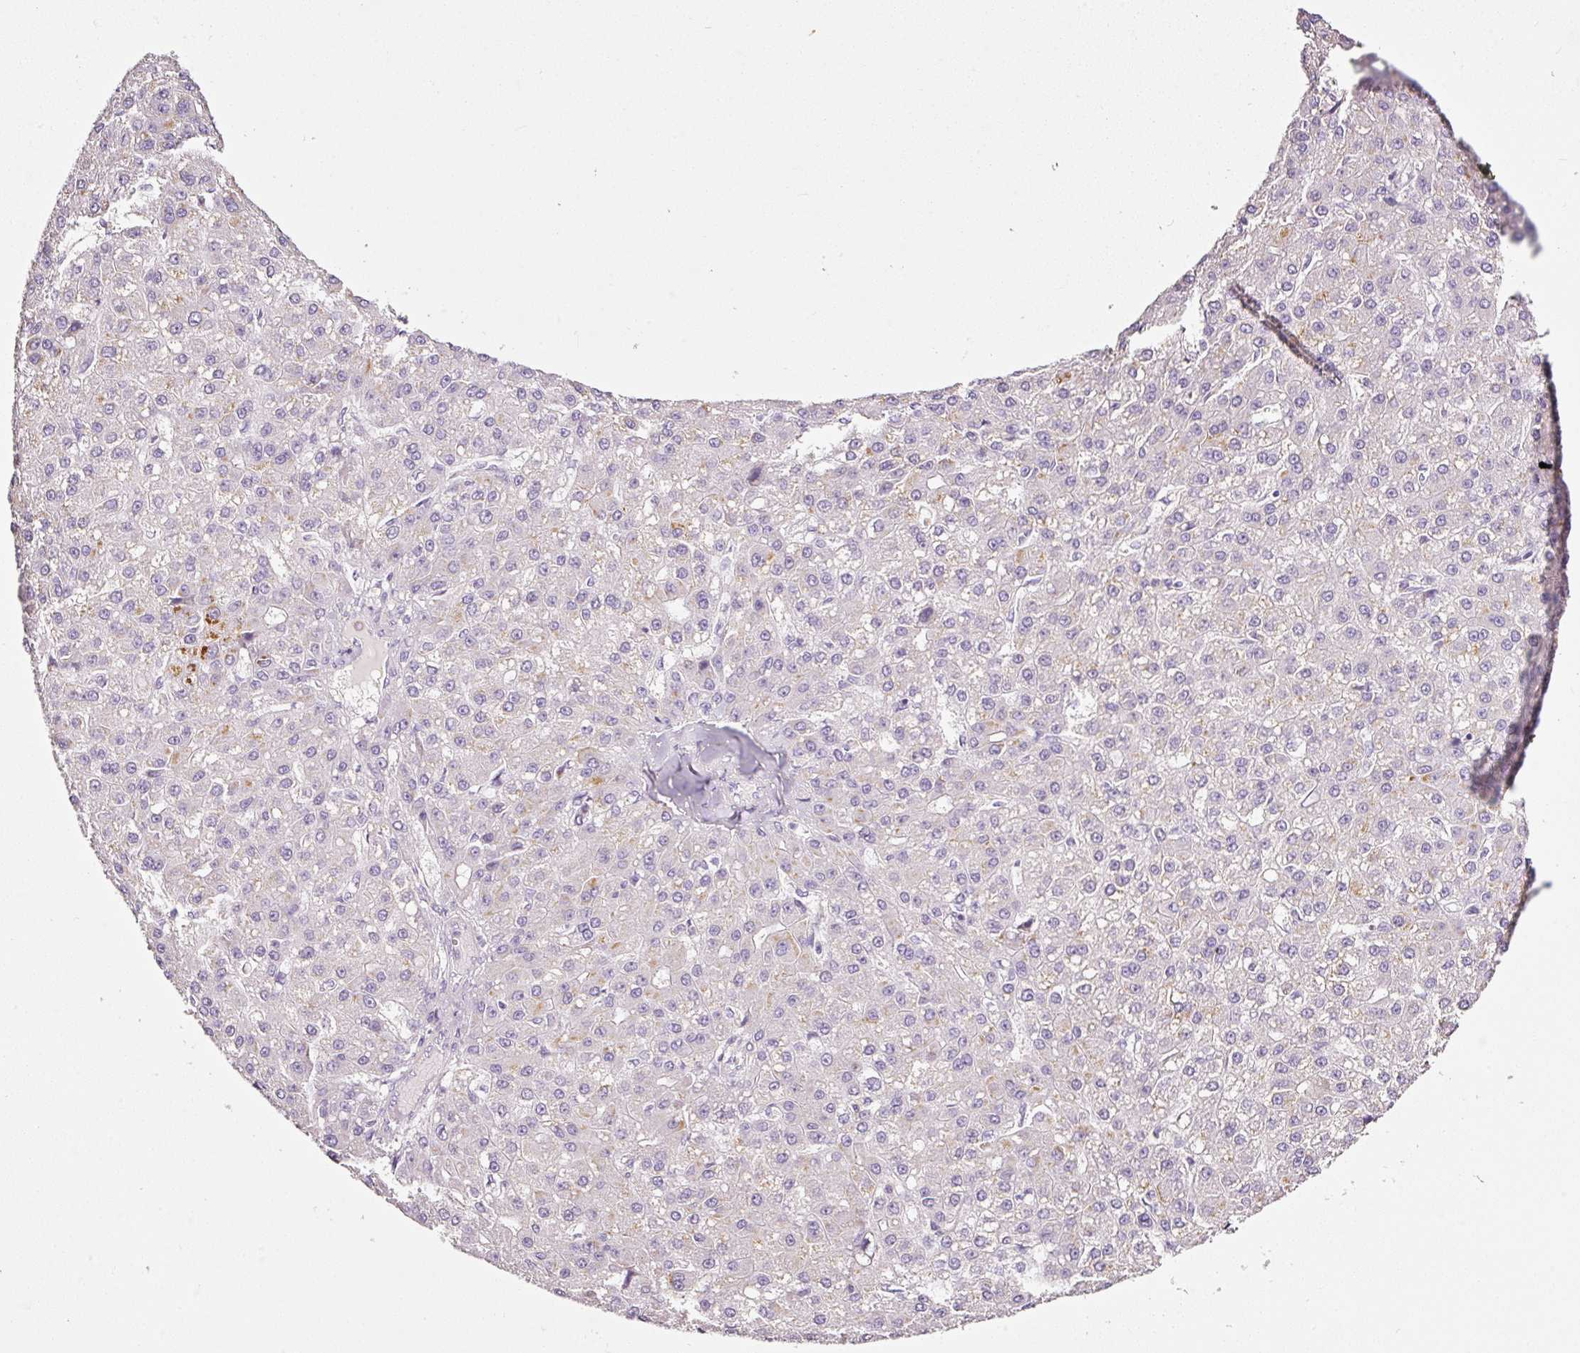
{"staining": {"intensity": "negative", "quantity": "none", "location": "none"}, "tissue": "liver cancer", "cell_type": "Tumor cells", "image_type": "cancer", "snomed": [{"axis": "morphology", "description": "Carcinoma, Hepatocellular, NOS"}, {"axis": "topography", "description": "Liver"}], "caption": "Tumor cells are negative for brown protein staining in hepatocellular carcinoma (liver).", "gene": "CYB561A3", "patient": {"sex": "male", "age": 67}}